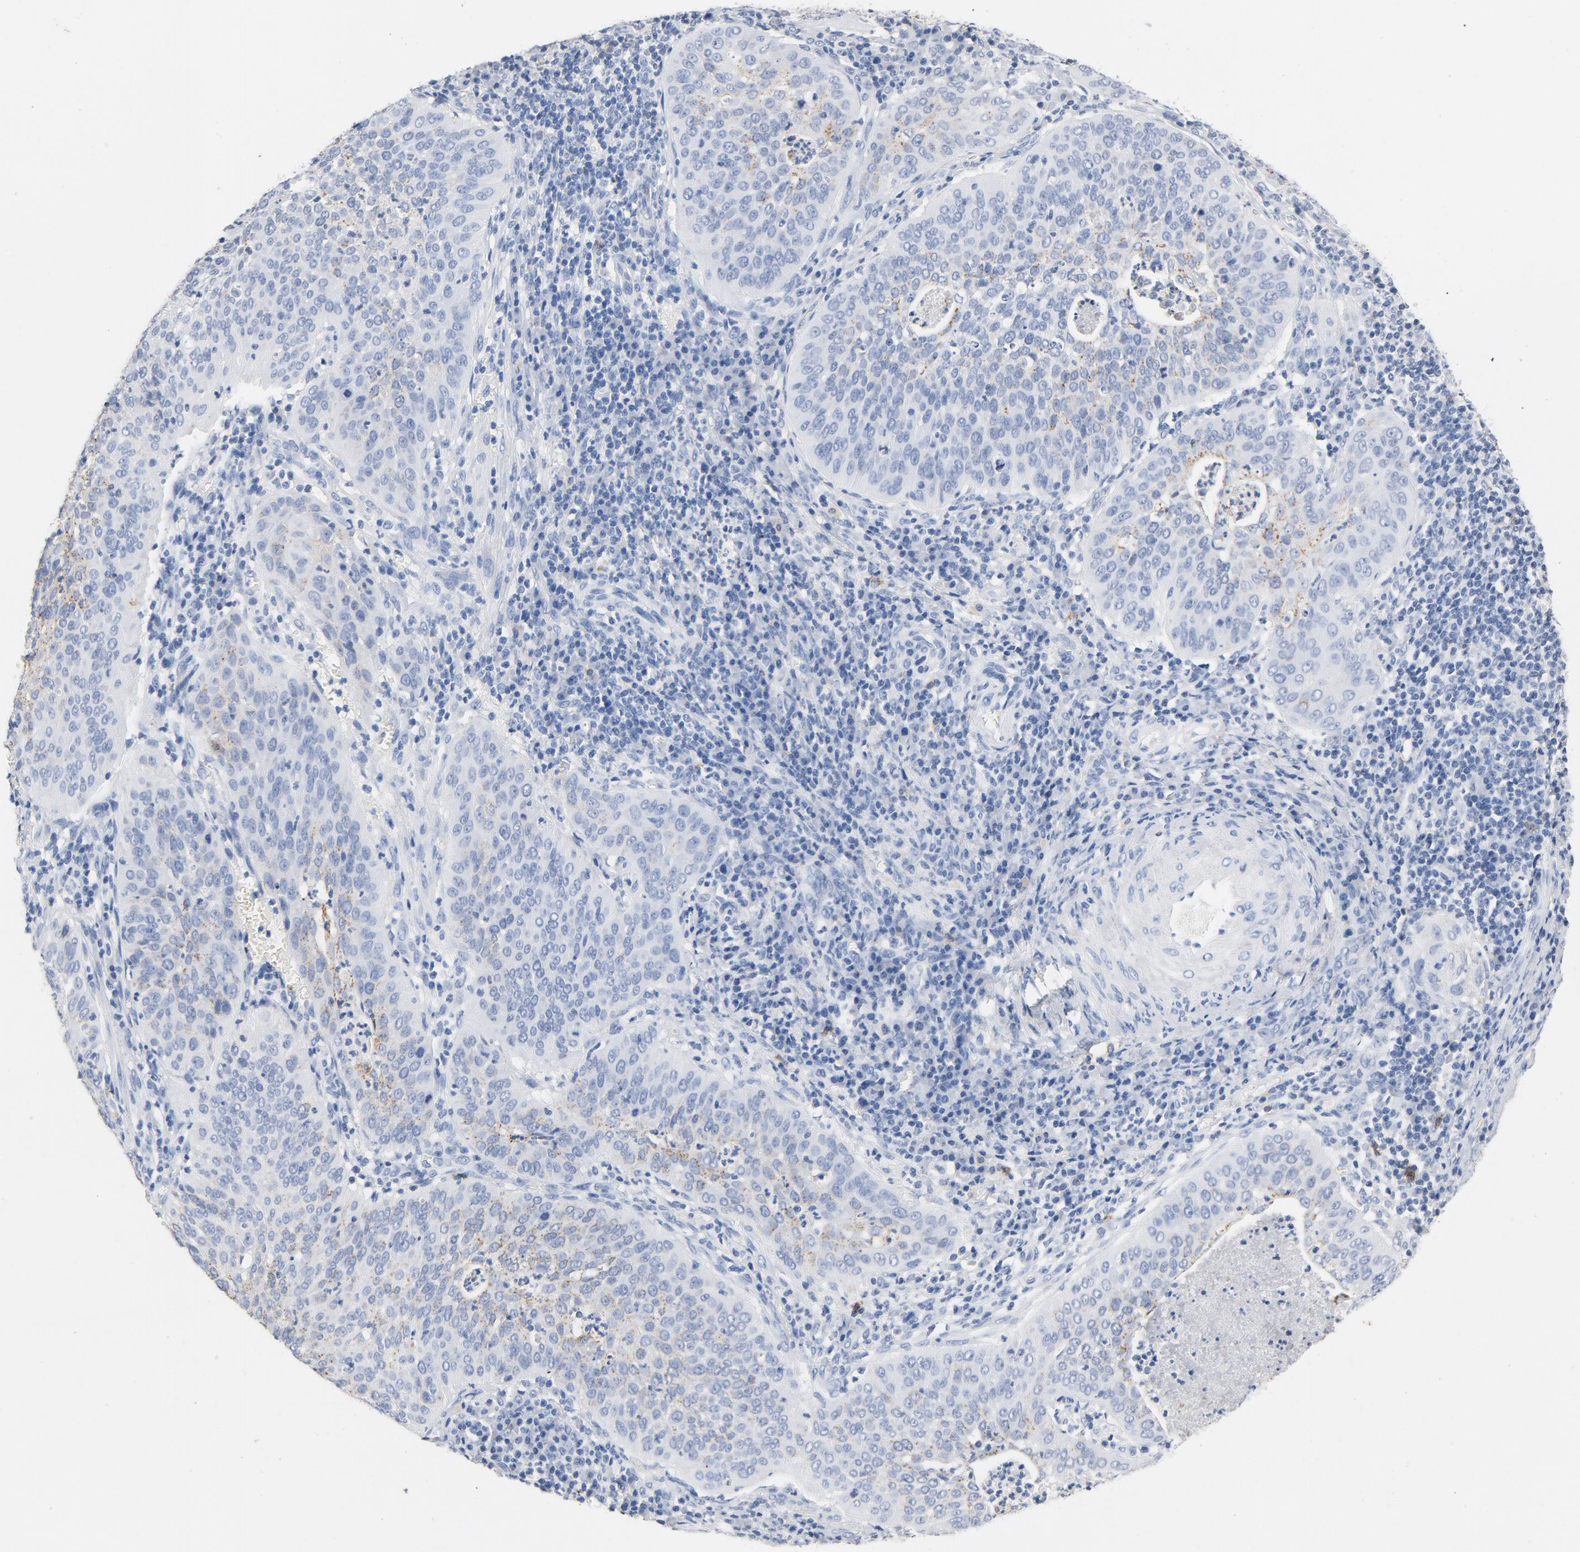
{"staining": {"intensity": "moderate", "quantity": "25%-75%", "location": "cytoplasmic/membranous"}, "tissue": "cervical cancer", "cell_type": "Tumor cells", "image_type": "cancer", "snomed": [{"axis": "morphology", "description": "Squamous cell carcinoma, NOS"}, {"axis": "topography", "description": "Cervix"}], "caption": "Tumor cells demonstrate medium levels of moderate cytoplasmic/membranous positivity in about 25%-75% of cells in cervical cancer (squamous cell carcinoma). Nuclei are stained in blue.", "gene": "PTPRB", "patient": {"sex": "female", "age": 39}}